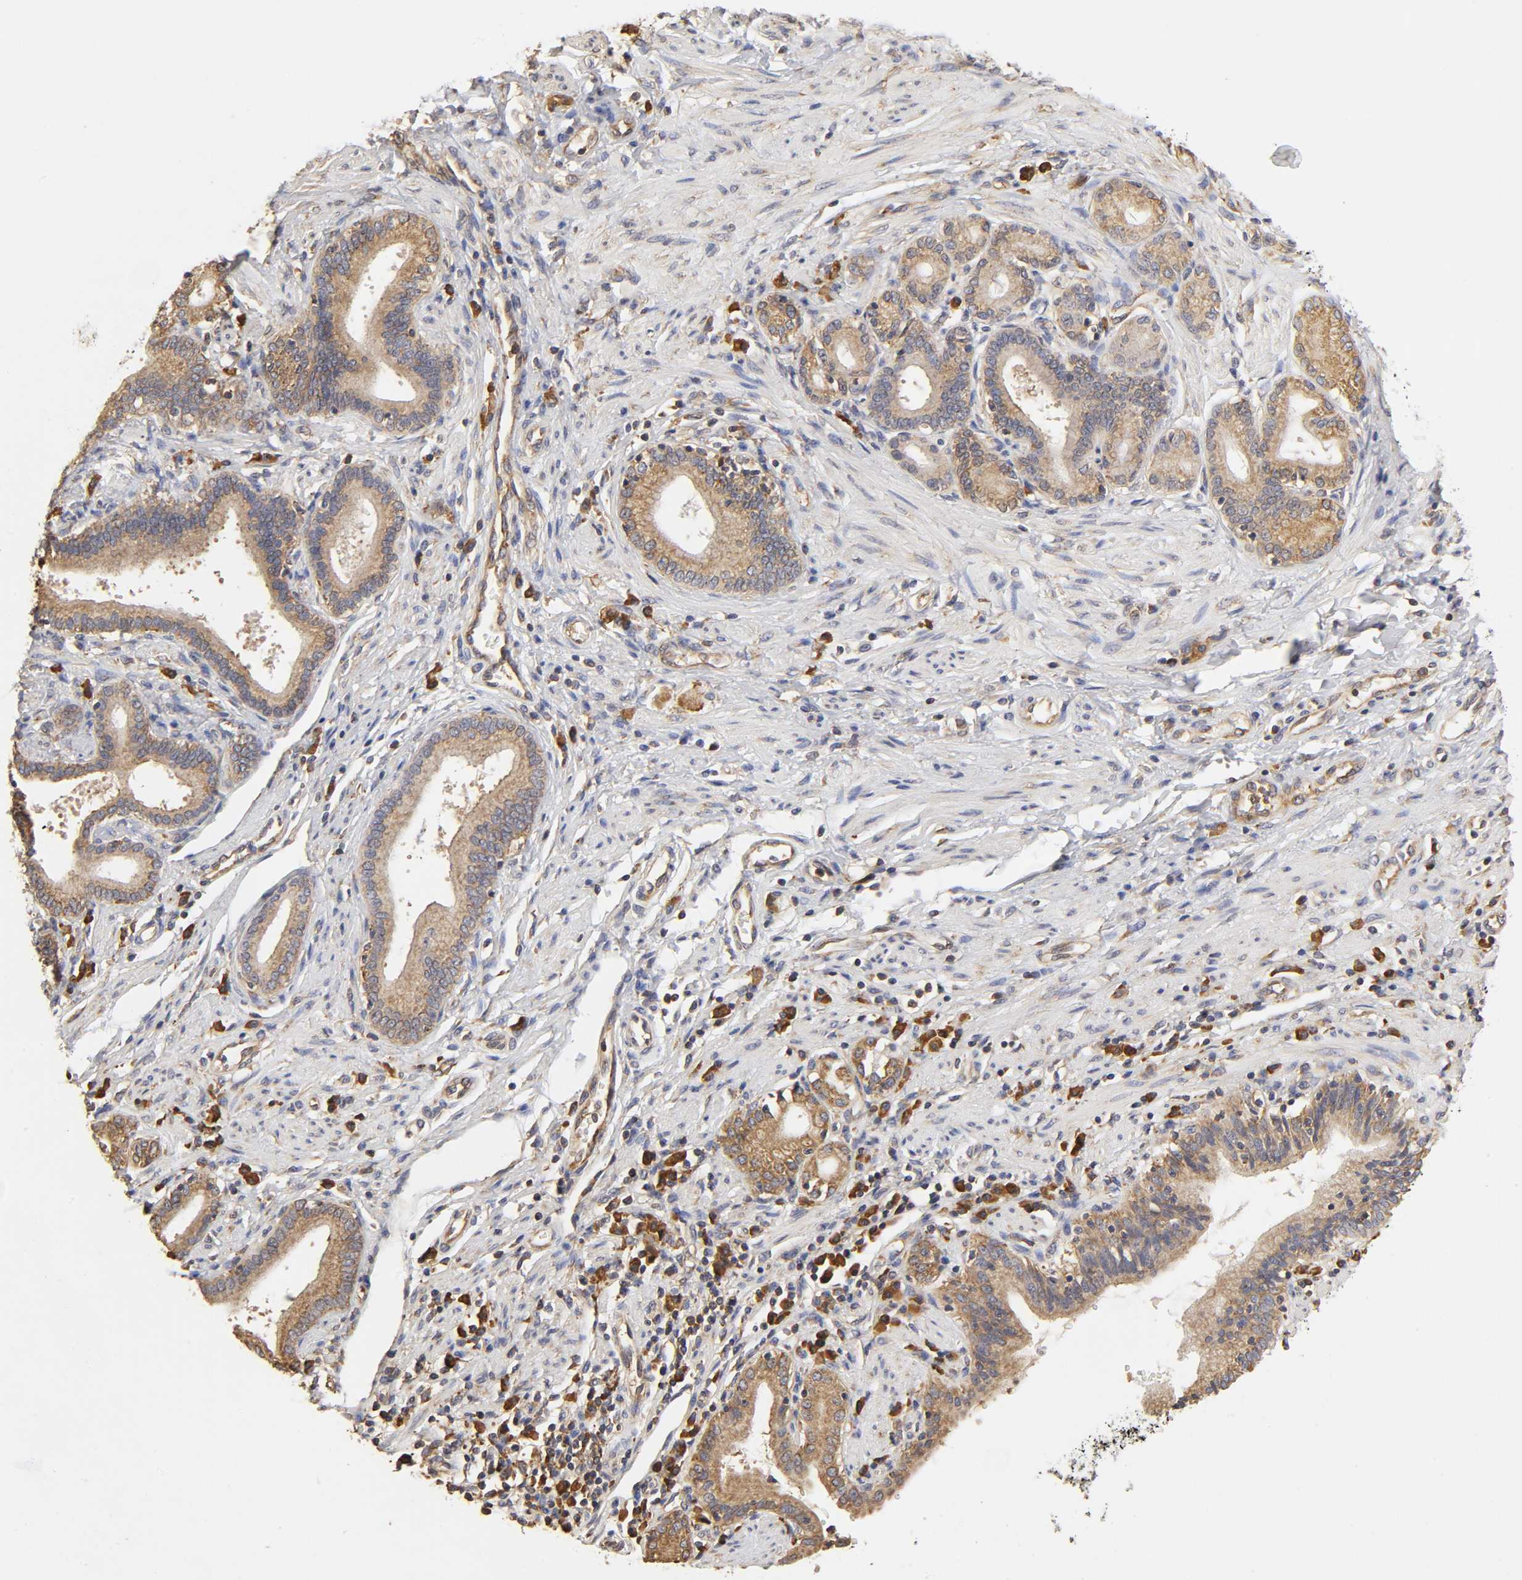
{"staining": {"intensity": "moderate", "quantity": ">75%", "location": "cytoplasmic/membranous"}, "tissue": "pancreatic cancer", "cell_type": "Tumor cells", "image_type": "cancer", "snomed": [{"axis": "morphology", "description": "Adenocarcinoma, NOS"}, {"axis": "topography", "description": "Pancreas"}], "caption": "Immunohistochemistry (IHC) image of human adenocarcinoma (pancreatic) stained for a protein (brown), which reveals medium levels of moderate cytoplasmic/membranous positivity in approximately >75% of tumor cells.", "gene": "RPL14", "patient": {"sex": "female", "age": 48}}